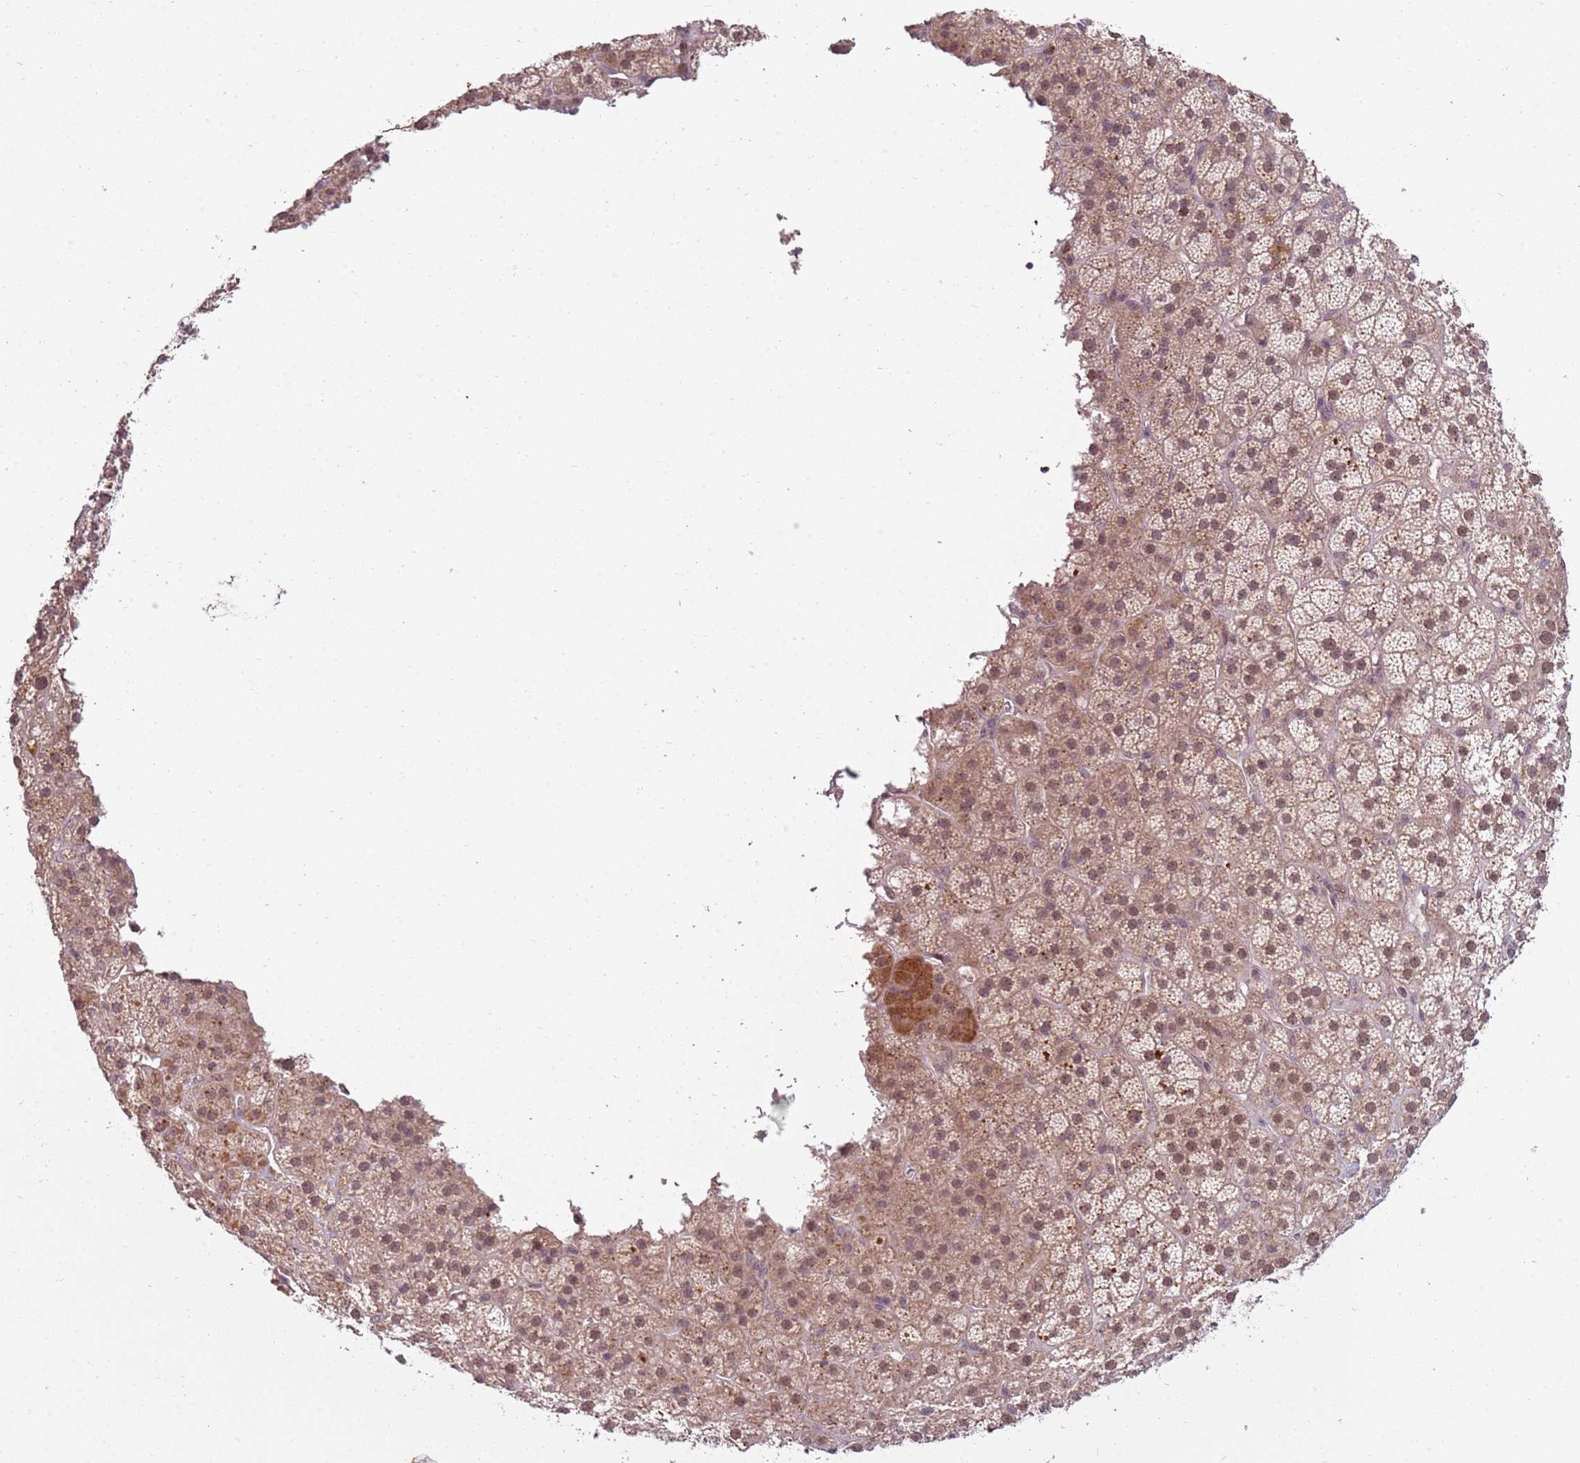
{"staining": {"intensity": "moderate", "quantity": "25%-75%", "location": "cytoplasmic/membranous,nuclear"}, "tissue": "adrenal gland", "cell_type": "Glandular cells", "image_type": "normal", "snomed": [{"axis": "morphology", "description": "Normal tissue, NOS"}, {"axis": "topography", "description": "Adrenal gland"}], "caption": "Immunohistochemical staining of unremarkable adrenal gland reveals moderate cytoplasmic/membranous,nuclear protein positivity in about 25%-75% of glandular cells. (Stains: DAB (3,3'-diaminobenzidine) in brown, nuclei in blue, Microscopy: brightfield microscopy at high magnification).", "gene": "NBPF4", "patient": {"sex": "female", "age": 70}}